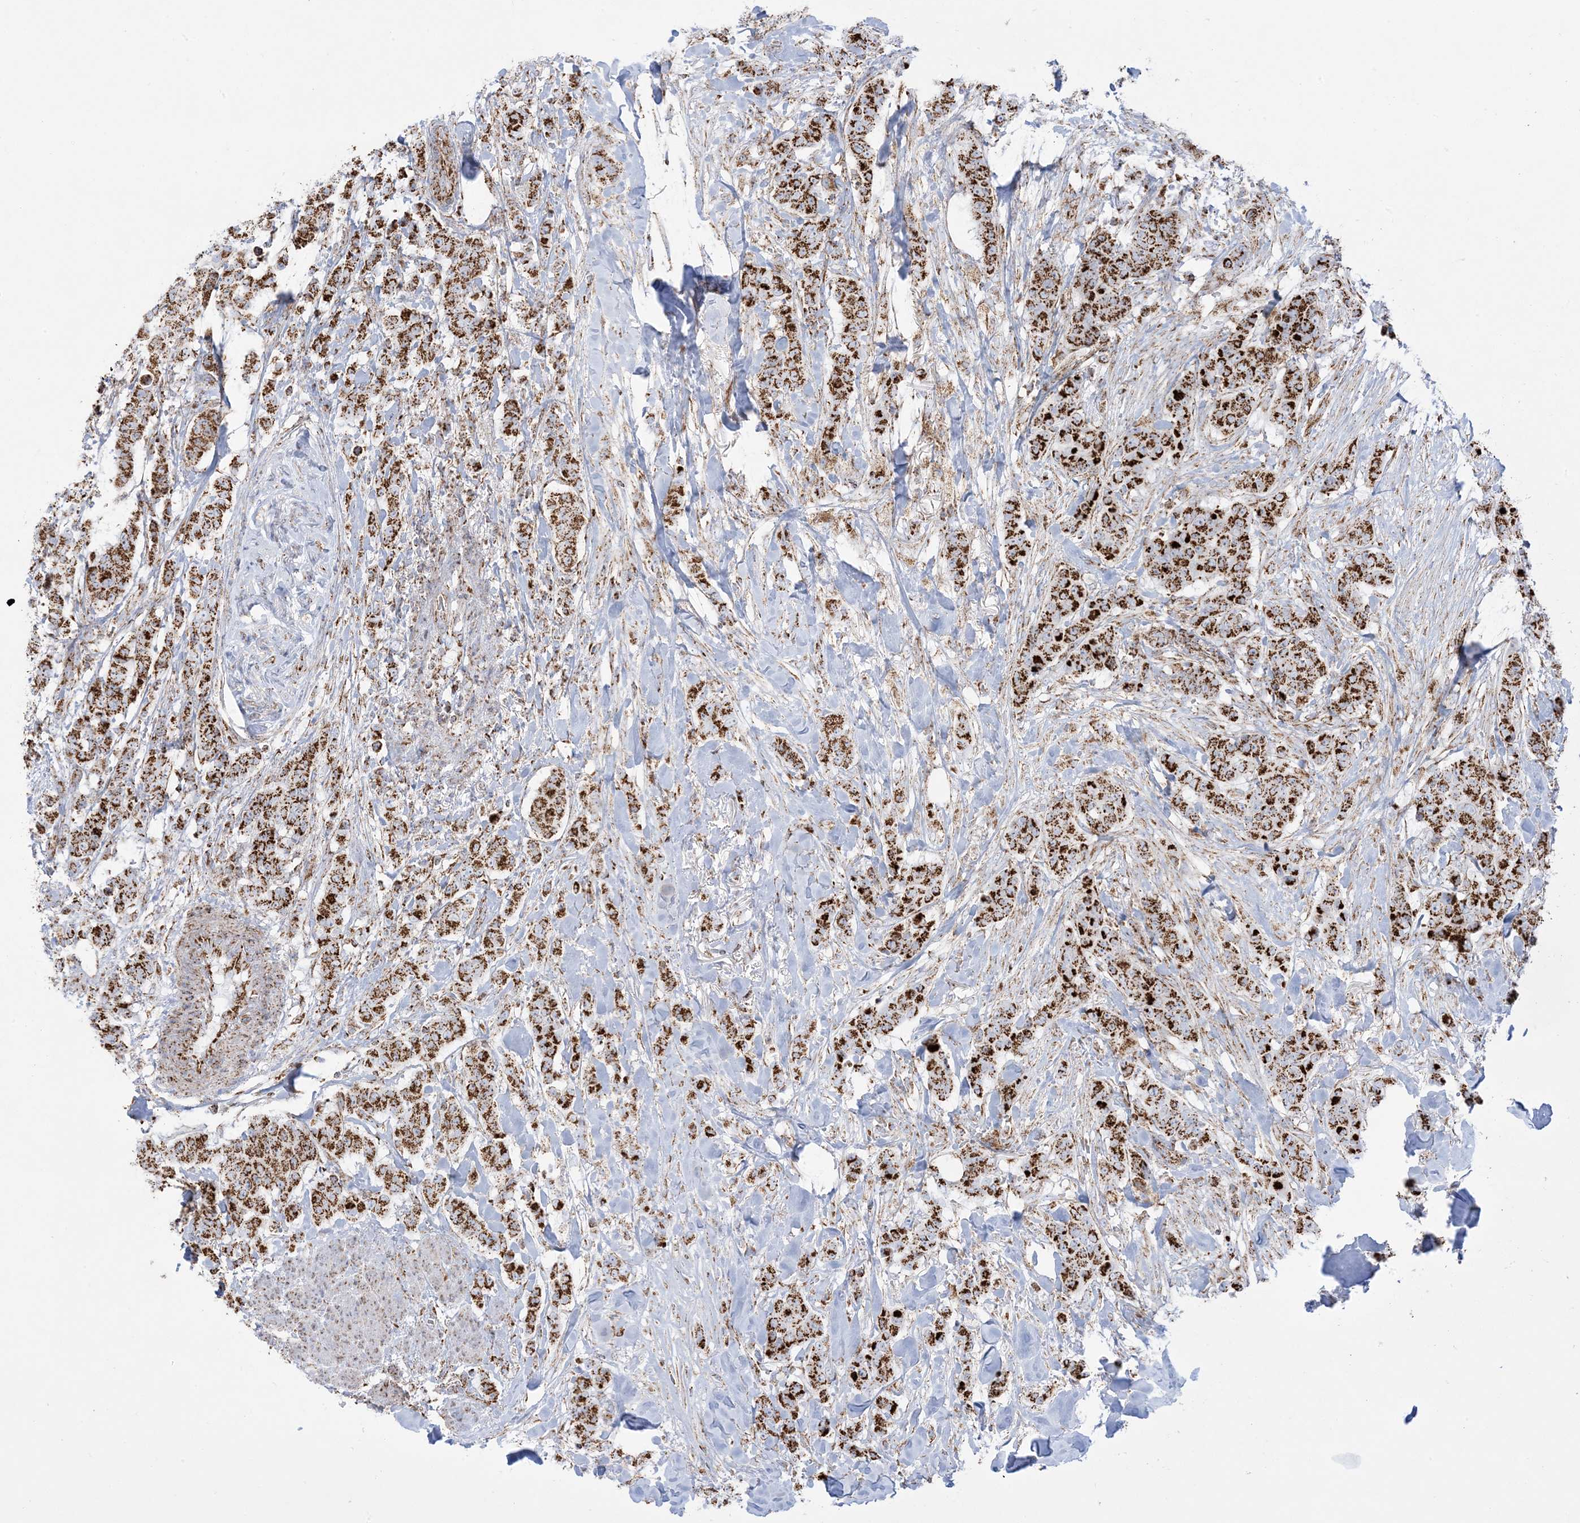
{"staining": {"intensity": "strong", "quantity": ">75%", "location": "cytoplasmic/membranous"}, "tissue": "breast cancer", "cell_type": "Tumor cells", "image_type": "cancer", "snomed": [{"axis": "morphology", "description": "Duct carcinoma"}, {"axis": "topography", "description": "Breast"}], "caption": "Immunohistochemical staining of breast invasive ductal carcinoma shows high levels of strong cytoplasmic/membranous staining in about >75% of tumor cells. (DAB = brown stain, brightfield microscopy at high magnification).", "gene": "MRPS36", "patient": {"sex": "female", "age": 40}}